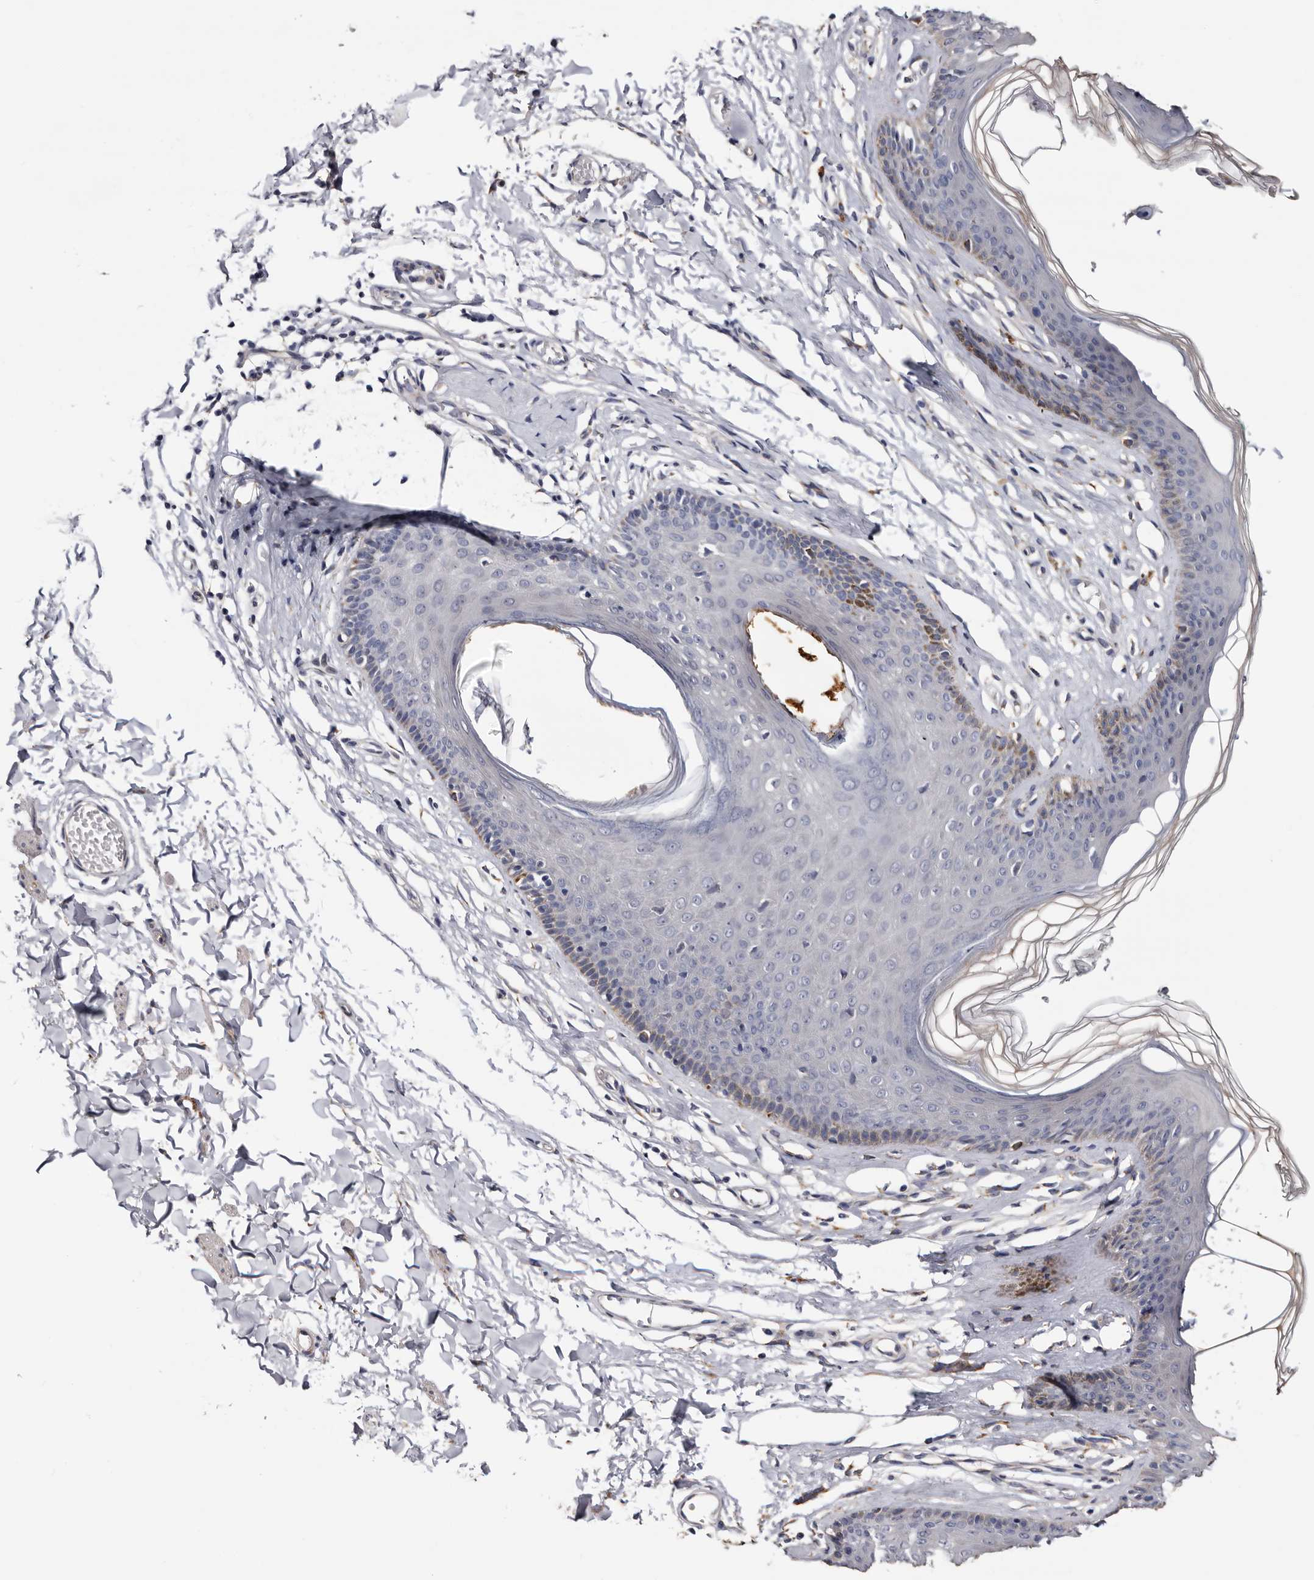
{"staining": {"intensity": "moderate", "quantity": "<25%", "location": "cytoplasmic/membranous"}, "tissue": "skin", "cell_type": "Epidermal cells", "image_type": "normal", "snomed": [{"axis": "morphology", "description": "Normal tissue, NOS"}, {"axis": "morphology", "description": "Squamous cell carcinoma, NOS"}, {"axis": "topography", "description": "Vulva"}], "caption": "Normal skin was stained to show a protein in brown. There is low levels of moderate cytoplasmic/membranous expression in approximately <25% of epidermal cells. Using DAB (brown) and hematoxylin (blue) stains, captured at high magnification using brightfield microscopy.", "gene": "ARMCX2", "patient": {"sex": "female", "age": 85}}